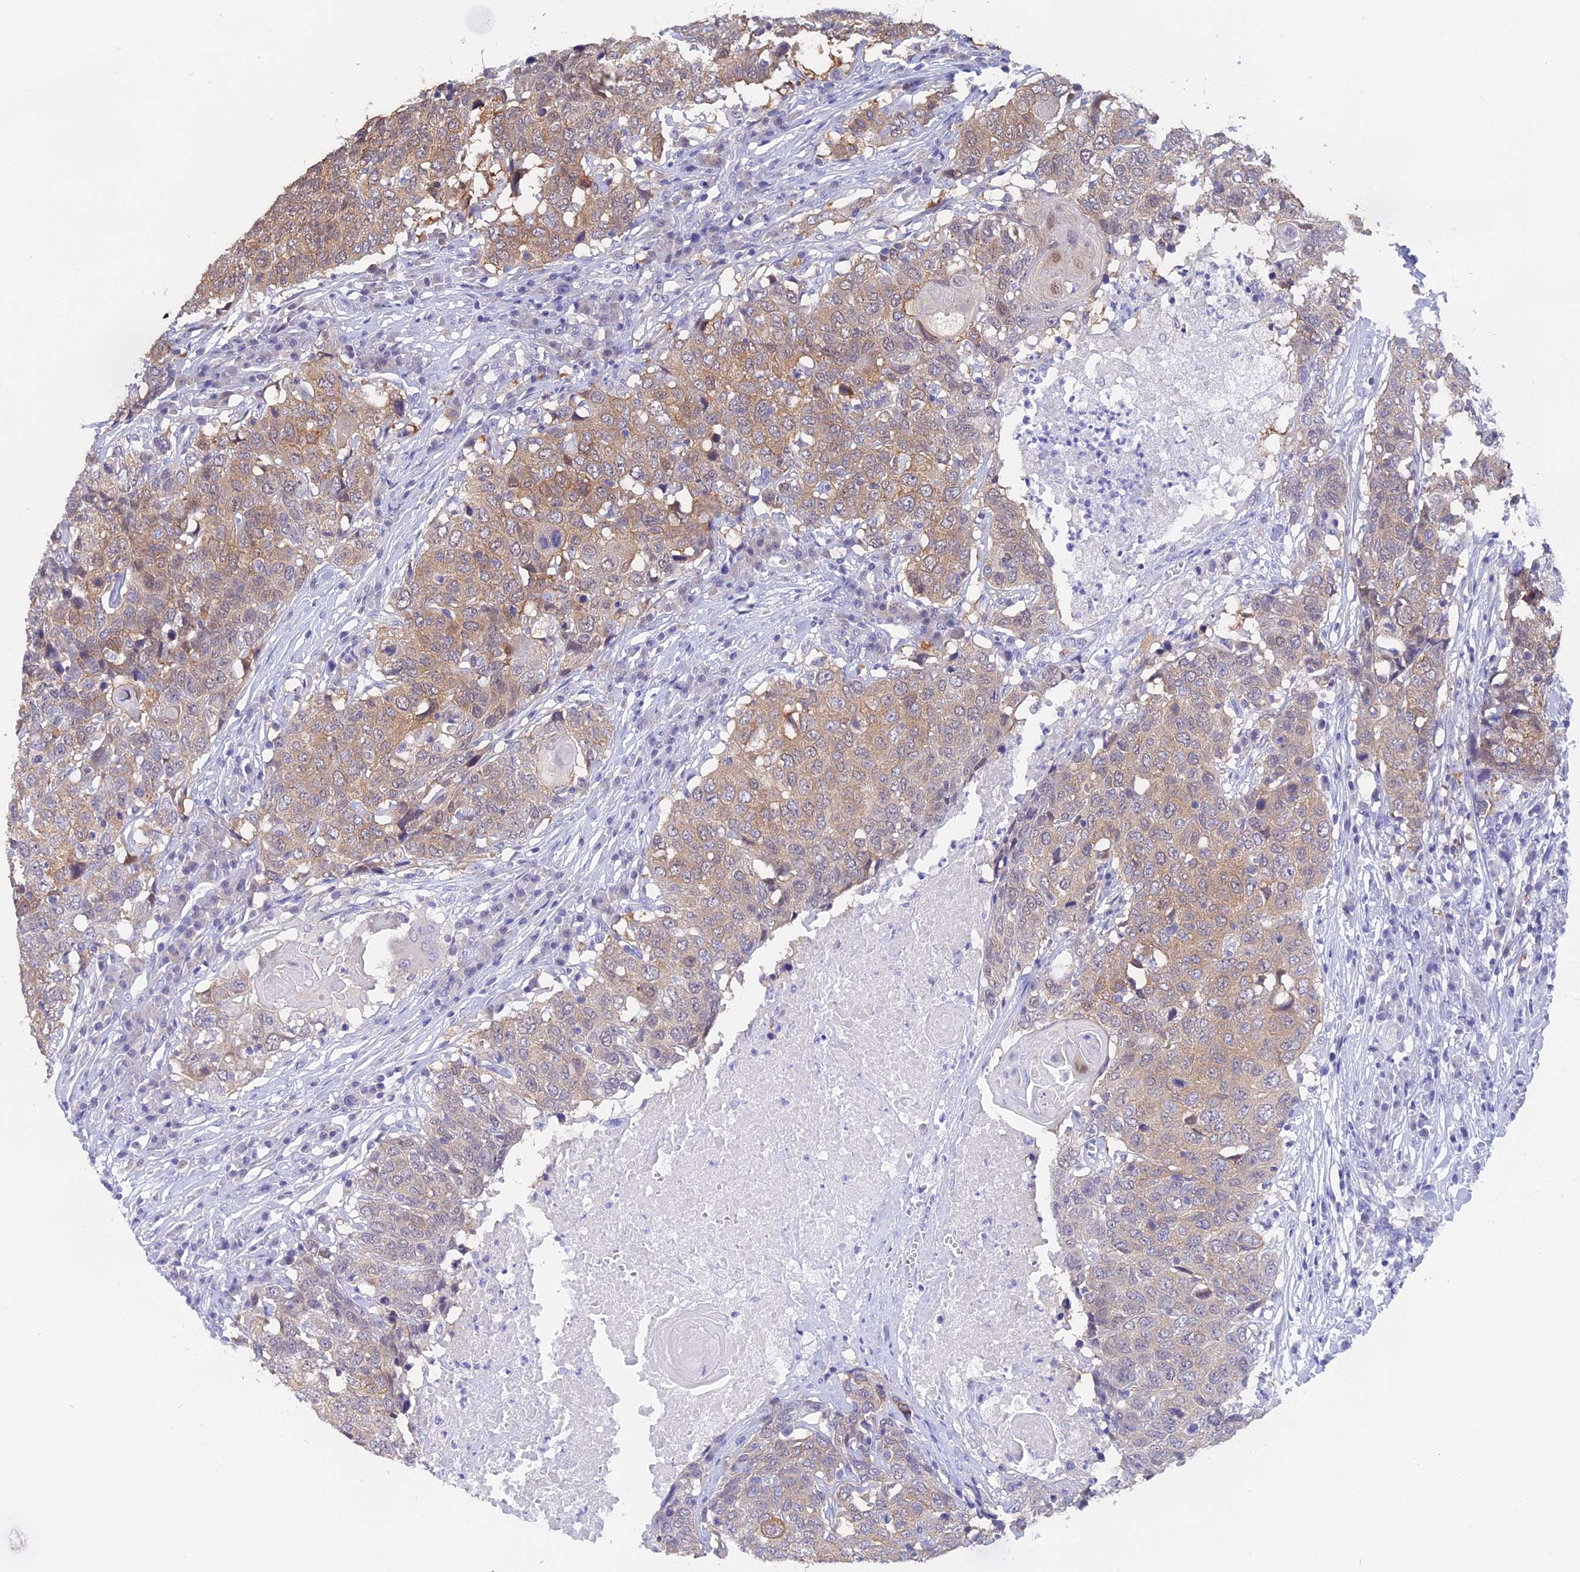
{"staining": {"intensity": "weak", "quantity": ">75%", "location": "cytoplasmic/membranous"}, "tissue": "head and neck cancer", "cell_type": "Tumor cells", "image_type": "cancer", "snomed": [{"axis": "morphology", "description": "Squamous cell carcinoma, NOS"}, {"axis": "topography", "description": "Head-Neck"}], "caption": "Immunohistochemical staining of squamous cell carcinoma (head and neck) reveals low levels of weak cytoplasmic/membranous protein staining in approximately >75% of tumor cells.", "gene": "STUB1", "patient": {"sex": "male", "age": 66}}